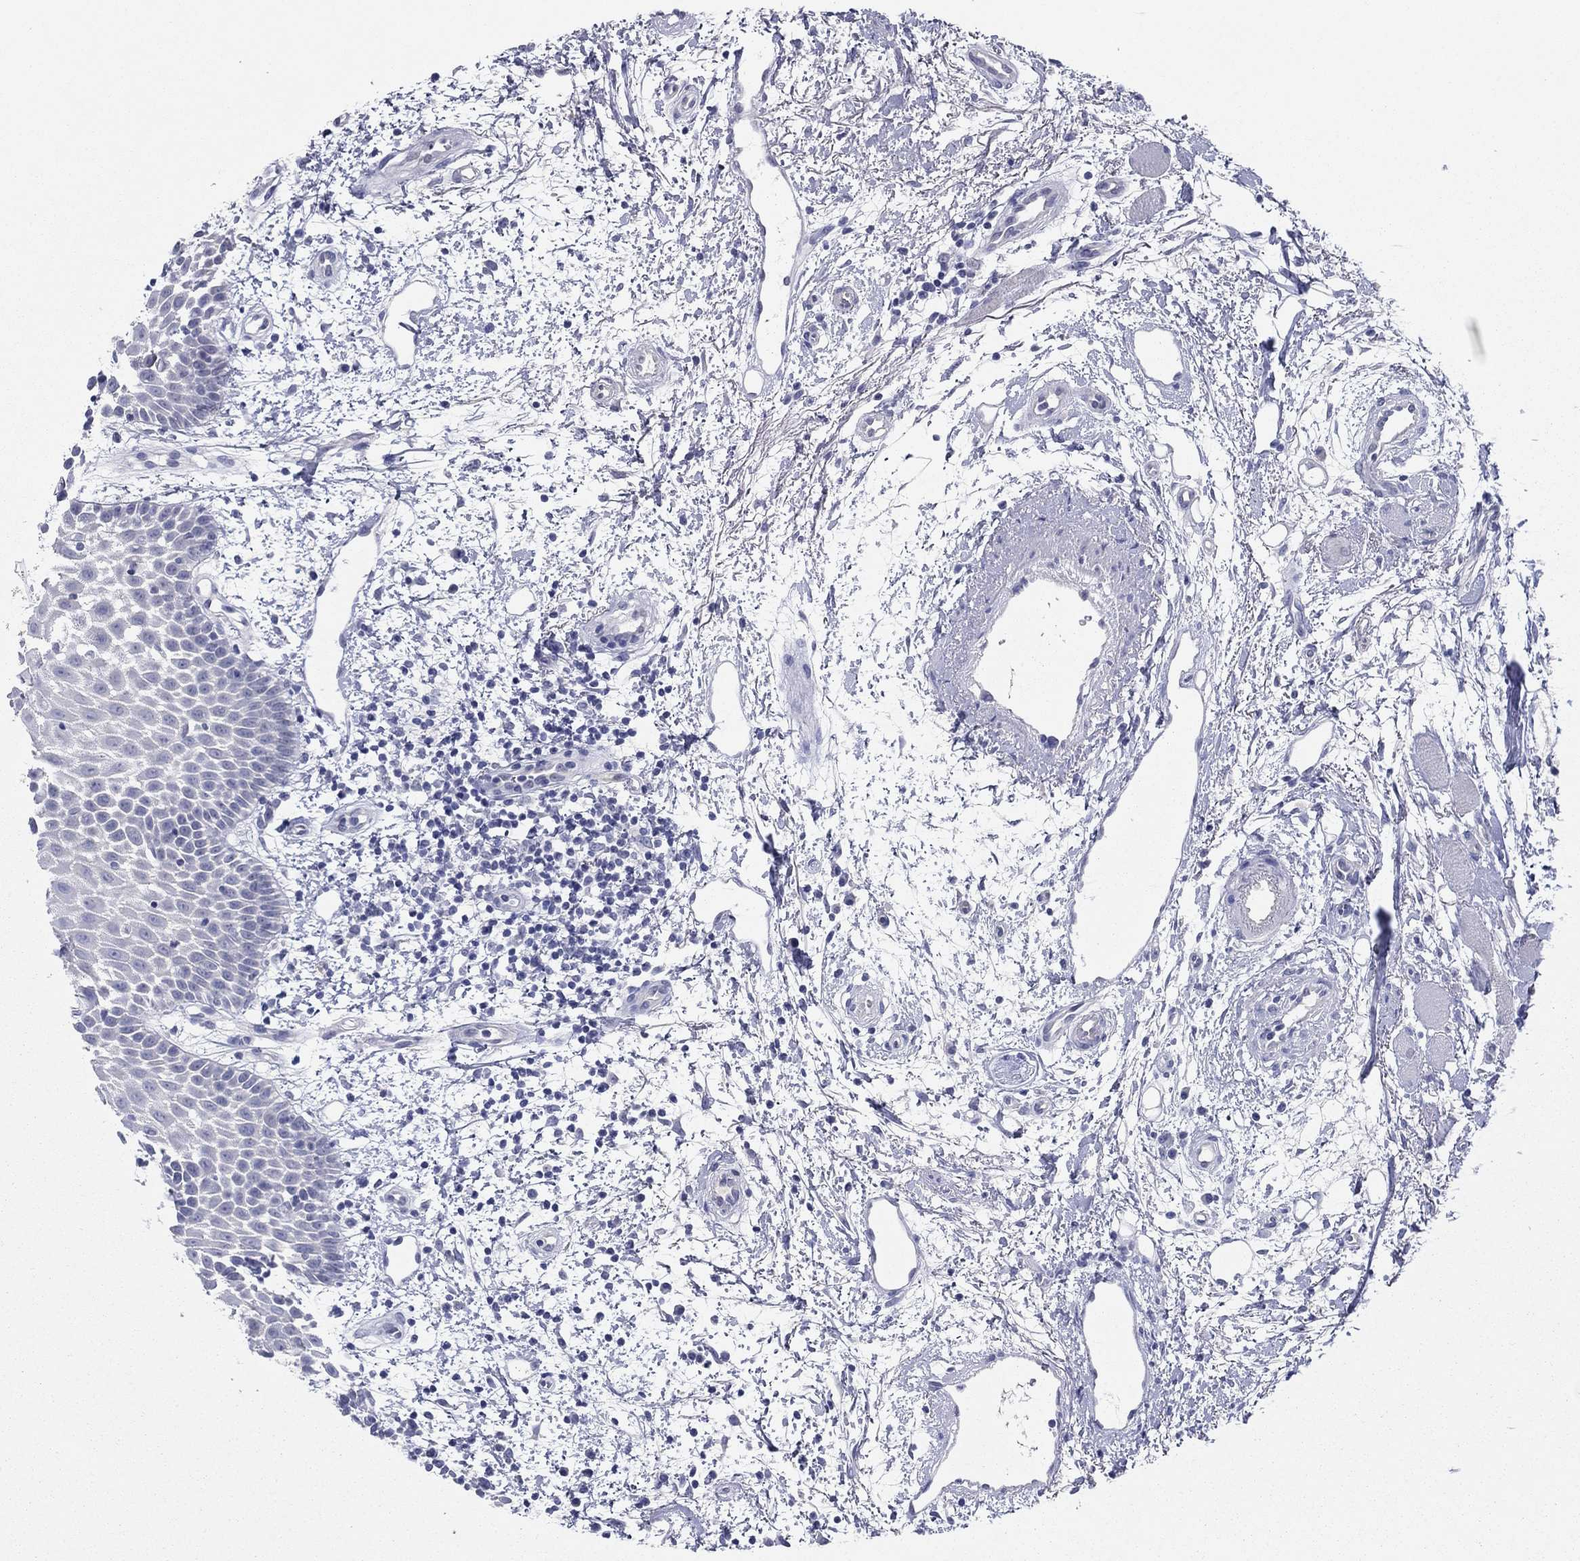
{"staining": {"intensity": "negative", "quantity": "none", "location": "none"}, "tissue": "oral mucosa", "cell_type": "Squamous epithelial cells", "image_type": "normal", "snomed": [{"axis": "morphology", "description": "Normal tissue, NOS"}, {"axis": "morphology", "description": "Squamous cell carcinoma, NOS"}, {"axis": "topography", "description": "Oral tissue"}, {"axis": "topography", "description": "Head-Neck"}], "caption": "IHC of benign oral mucosa exhibits no positivity in squamous epithelial cells.", "gene": "PLS1", "patient": {"sex": "female", "age": 75}}